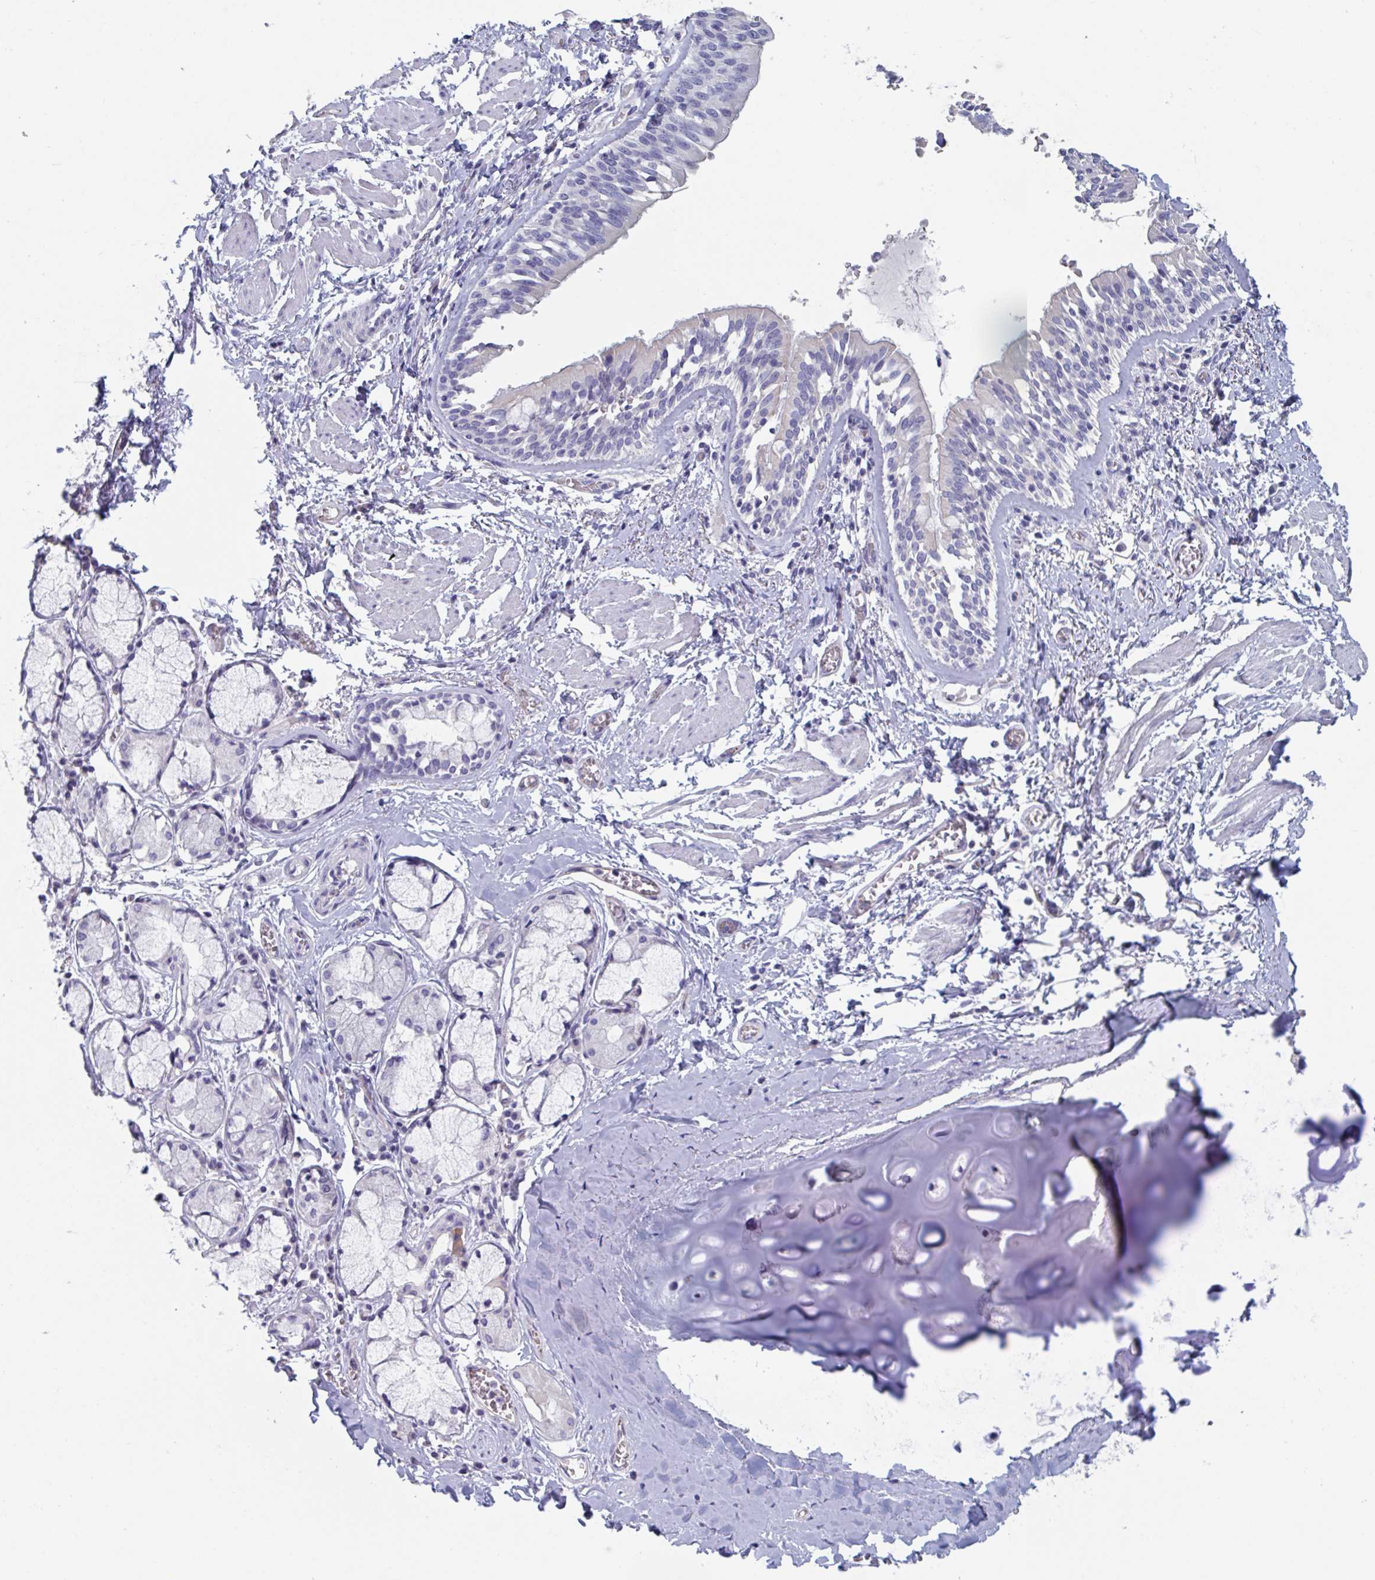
{"staining": {"intensity": "negative", "quantity": "none", "location": "none"}, "tissue": "adipose tissue", "cell_type": "Adipocytes", "image_type": "normal", "snomed": [{"axis": "morphology", "description": "Normal tissue, NOS"}, {"axis": "morphology", "description": "Degeneration, NOS"}, {"axis": "topography", "description": "Cartilage tissue"}, {"axis": "topography", "description": "Lung"}], "caption": "Protein analysis of benign adipose tissue shows no significant staining in adipocytes.", "gene": "ABHD16A", "patient": {"sex": "female", "age": 61}}